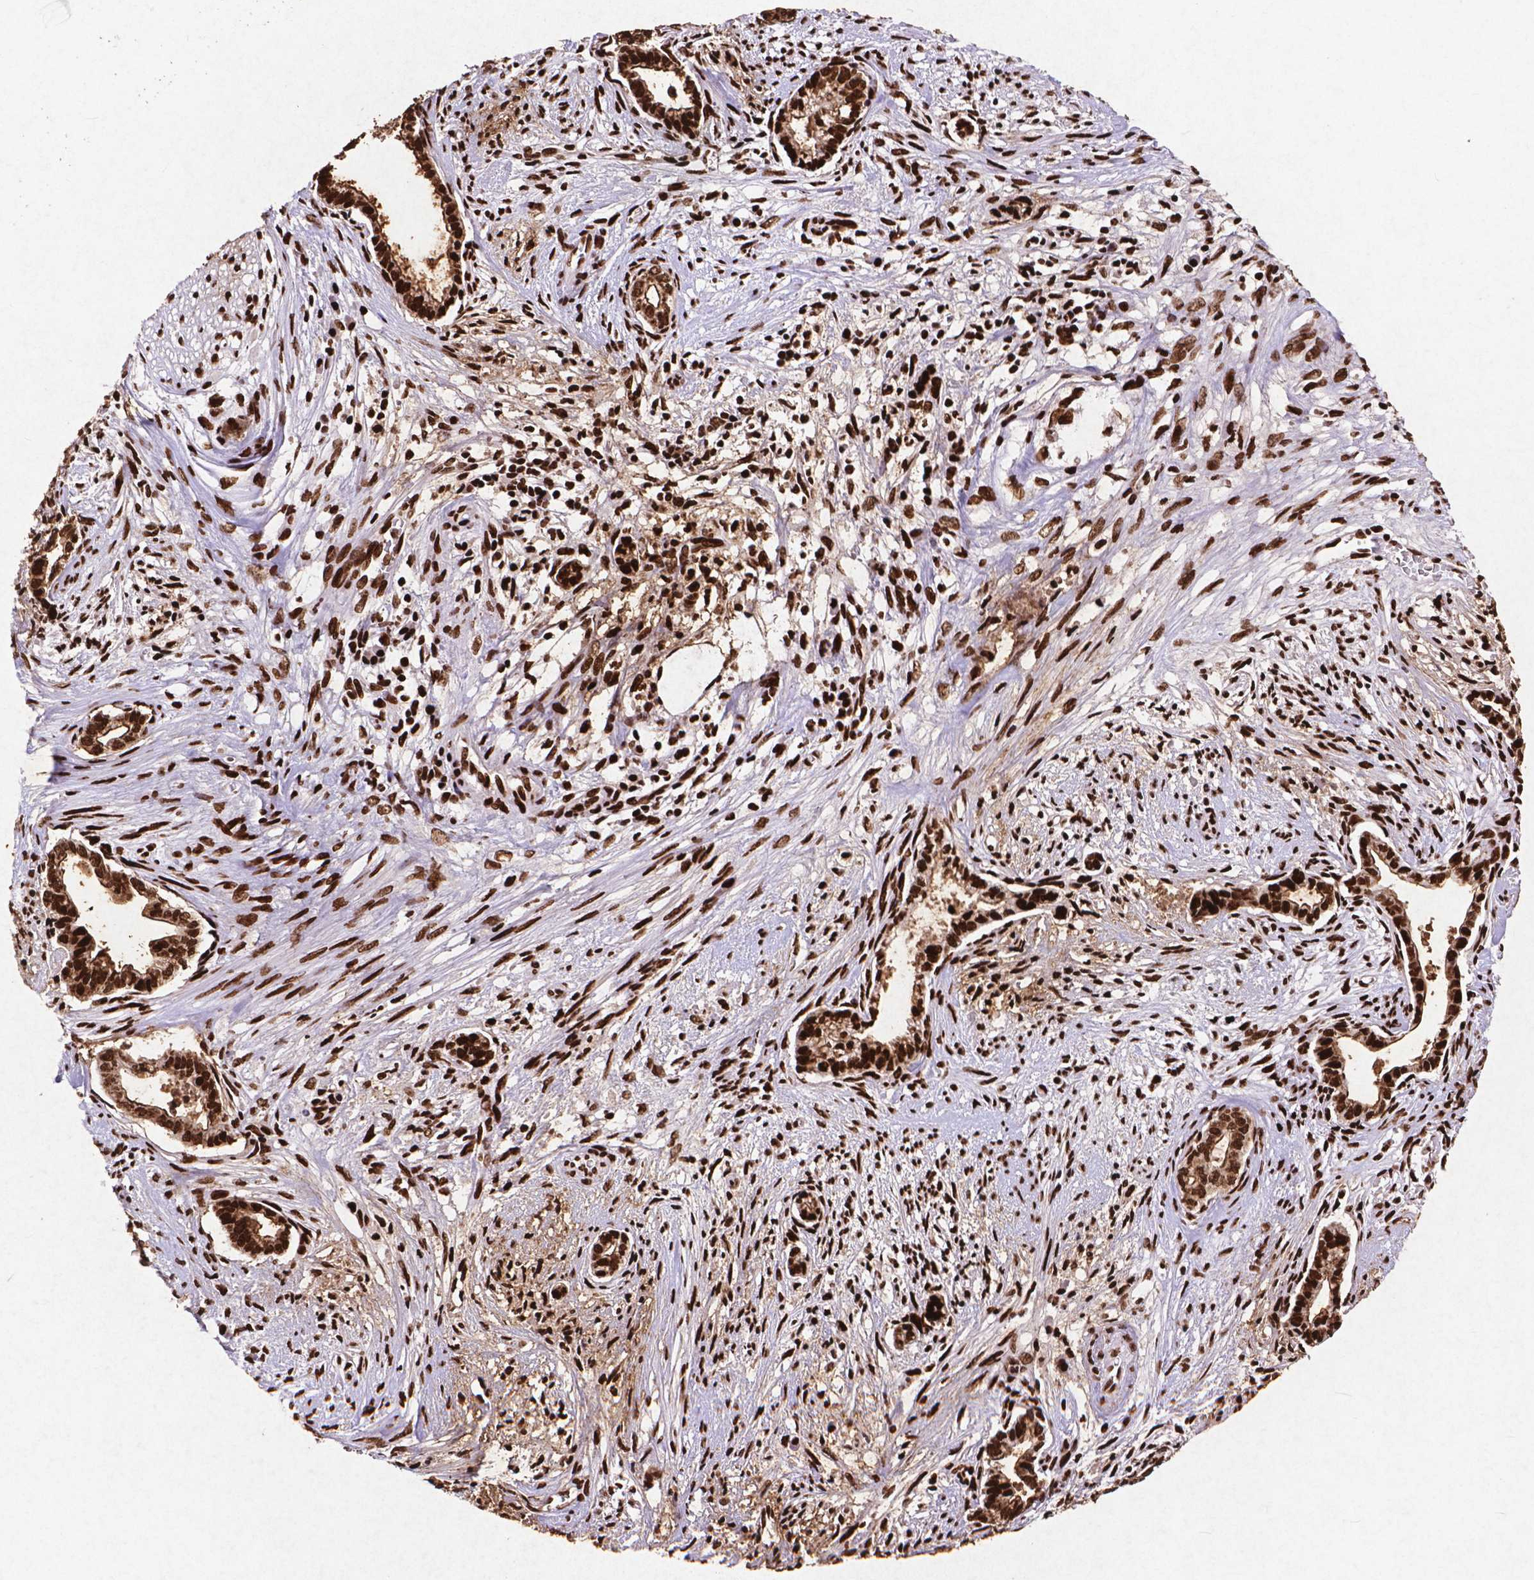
{"staining": {"intensity": "strong", "quantity": ">75%", "location": "cytoplasmic/membranous,nuclear"}, "tissue": "cervical cancer", "cell_type": "Tumor cells", "image_type": "cancer", "snomed": [{"axis": "morphology", "description": "Adenocarcinoma, NOS"}, {"axis": "topography", "description": "Cervix"}], "caption": "Immunohistochemistry (DAB) staining of cervical cancer reveals strong cytoplasmic/membranous and nuclear protein positivity in about >75% of tumor cells.", "gene": "CITED2", "patient": {"sex": "female", "age": 62}}